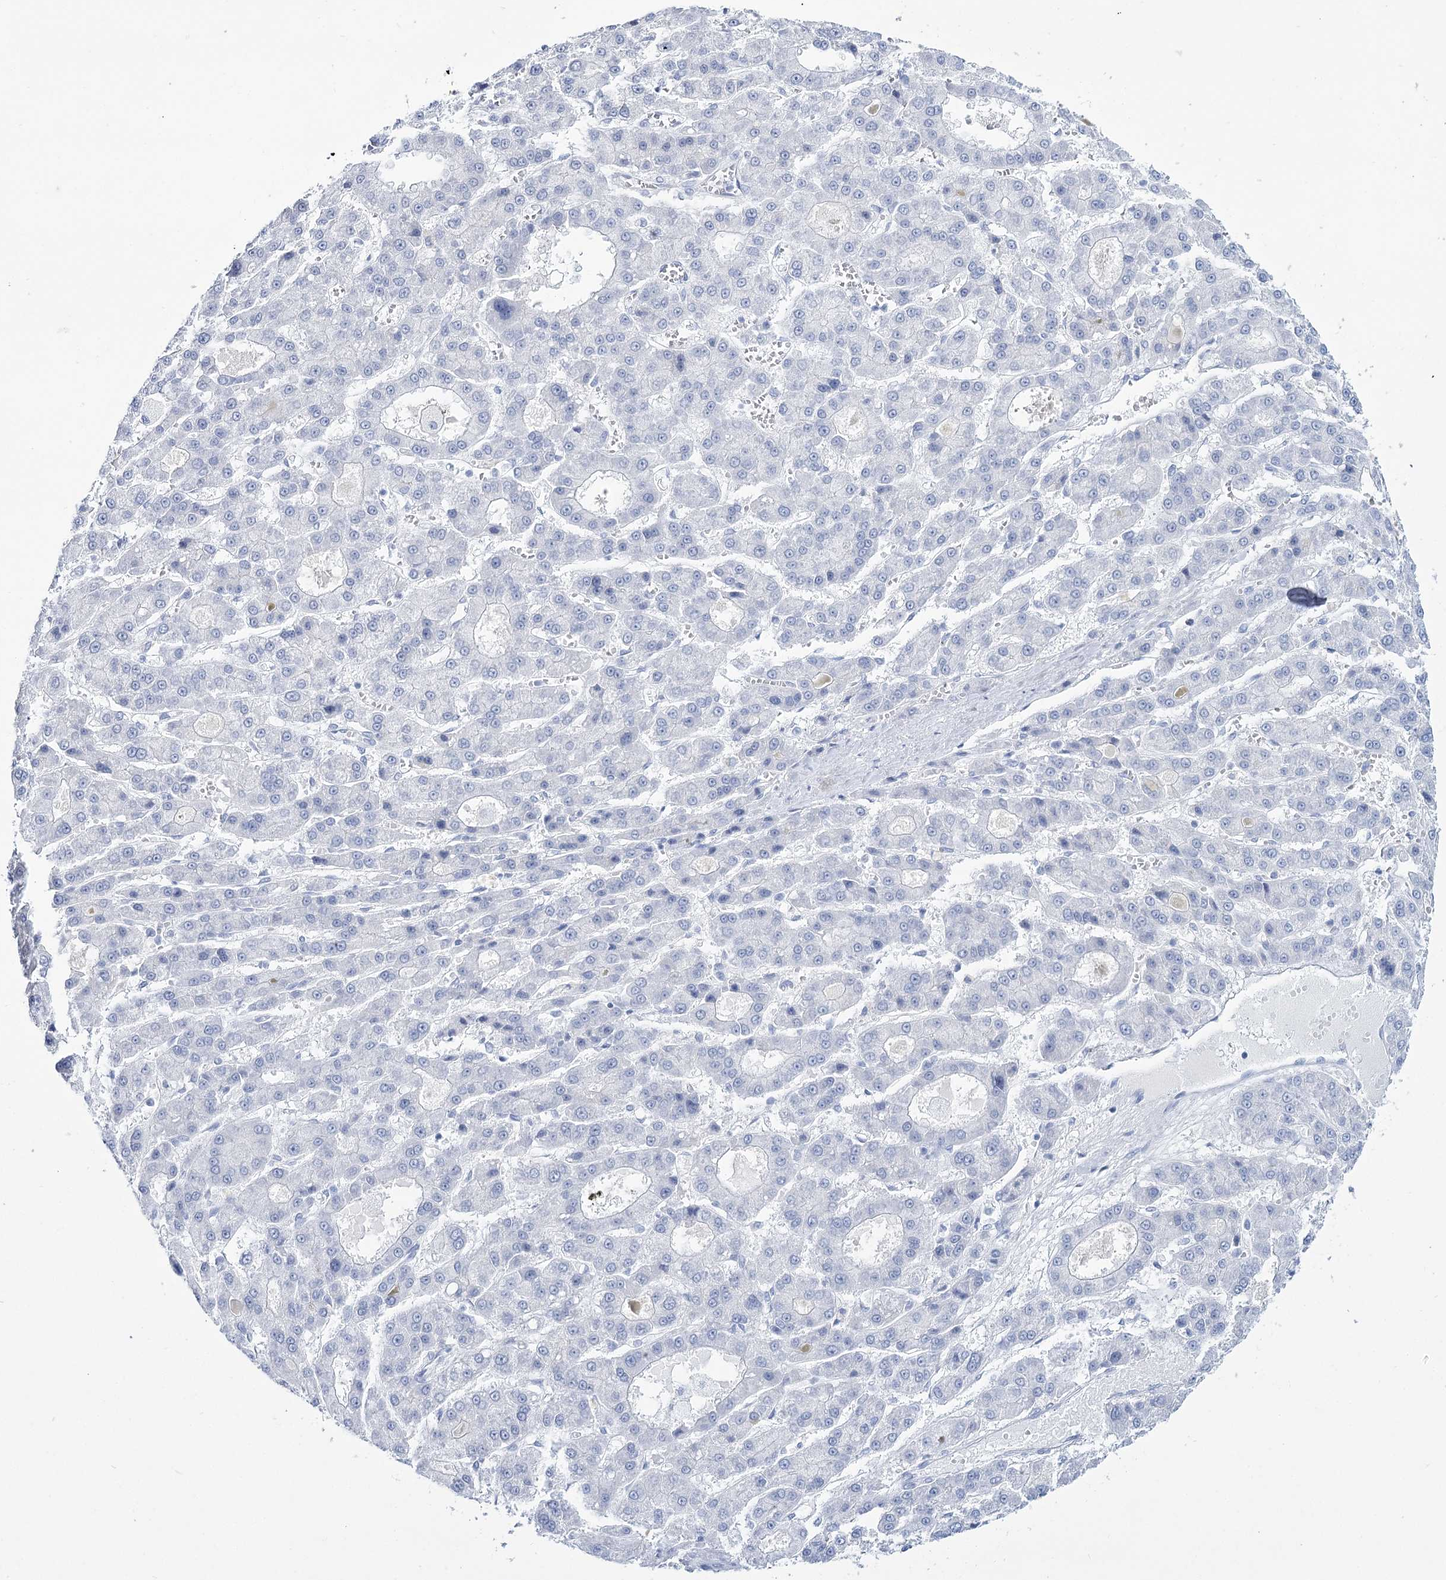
{"staining": {"intensity": "negative", "quantity": "none", "location": "none"}, "tissue": "liver cancer", "cell_type": "Tumor cells", "image_type": "cancer", "snomed": [{"axis": "morphology", "description": "Carcinoma, Hepatocellular, NOS"}, {"axis": "topography", "description": "Liver"}], "caption": "Photomicrograph shows no significant protein staining in tumor cells of liver cancer (hepatocellular carcinoma). (Immunohistochemistry, brightfield microscopy, high magnification).", "gene": "RNF186", "patient": {"sex": "male", "age": 70}}